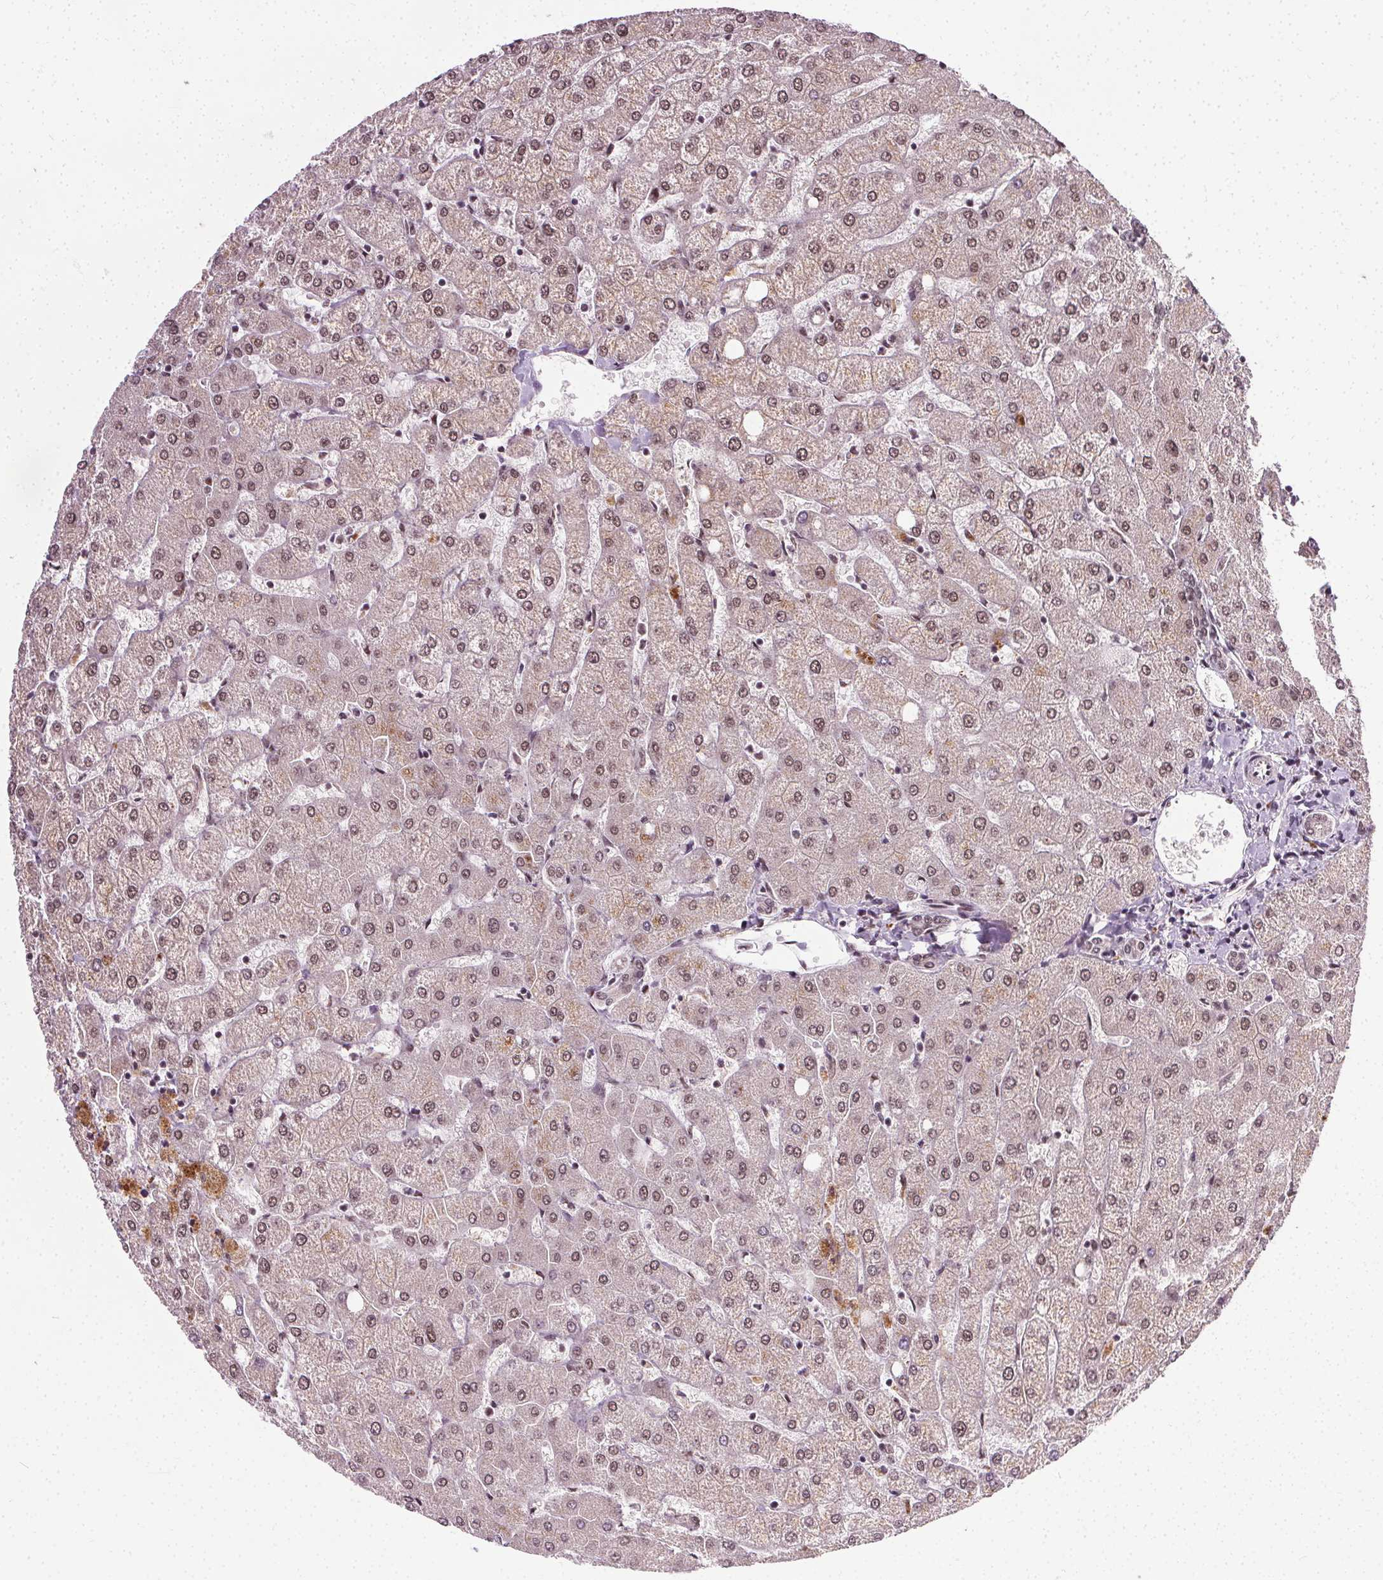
{"staining": {"intensity": "moderate", "quantity": ">75%", "location": "nuclear"}, "tissue": "liver", "cell_type": "Cholangiocytes", "image_type": "normal", "snomed": [{"axis": "morphology", "description": "Normal tissue, NOS"}, {"axis": "topography", "description": "Liver"}], "caption": "Liver stained for a protein displays moderate nuclear positivity in cholangiocytes. The staining was performed using DAB to visualize the protein expression in brown, while the nuclei were stained in blue with hematoxylin (Magnification: 20x).", "gene": "MED6", "patient": {"sex": "female", "age": 54}}